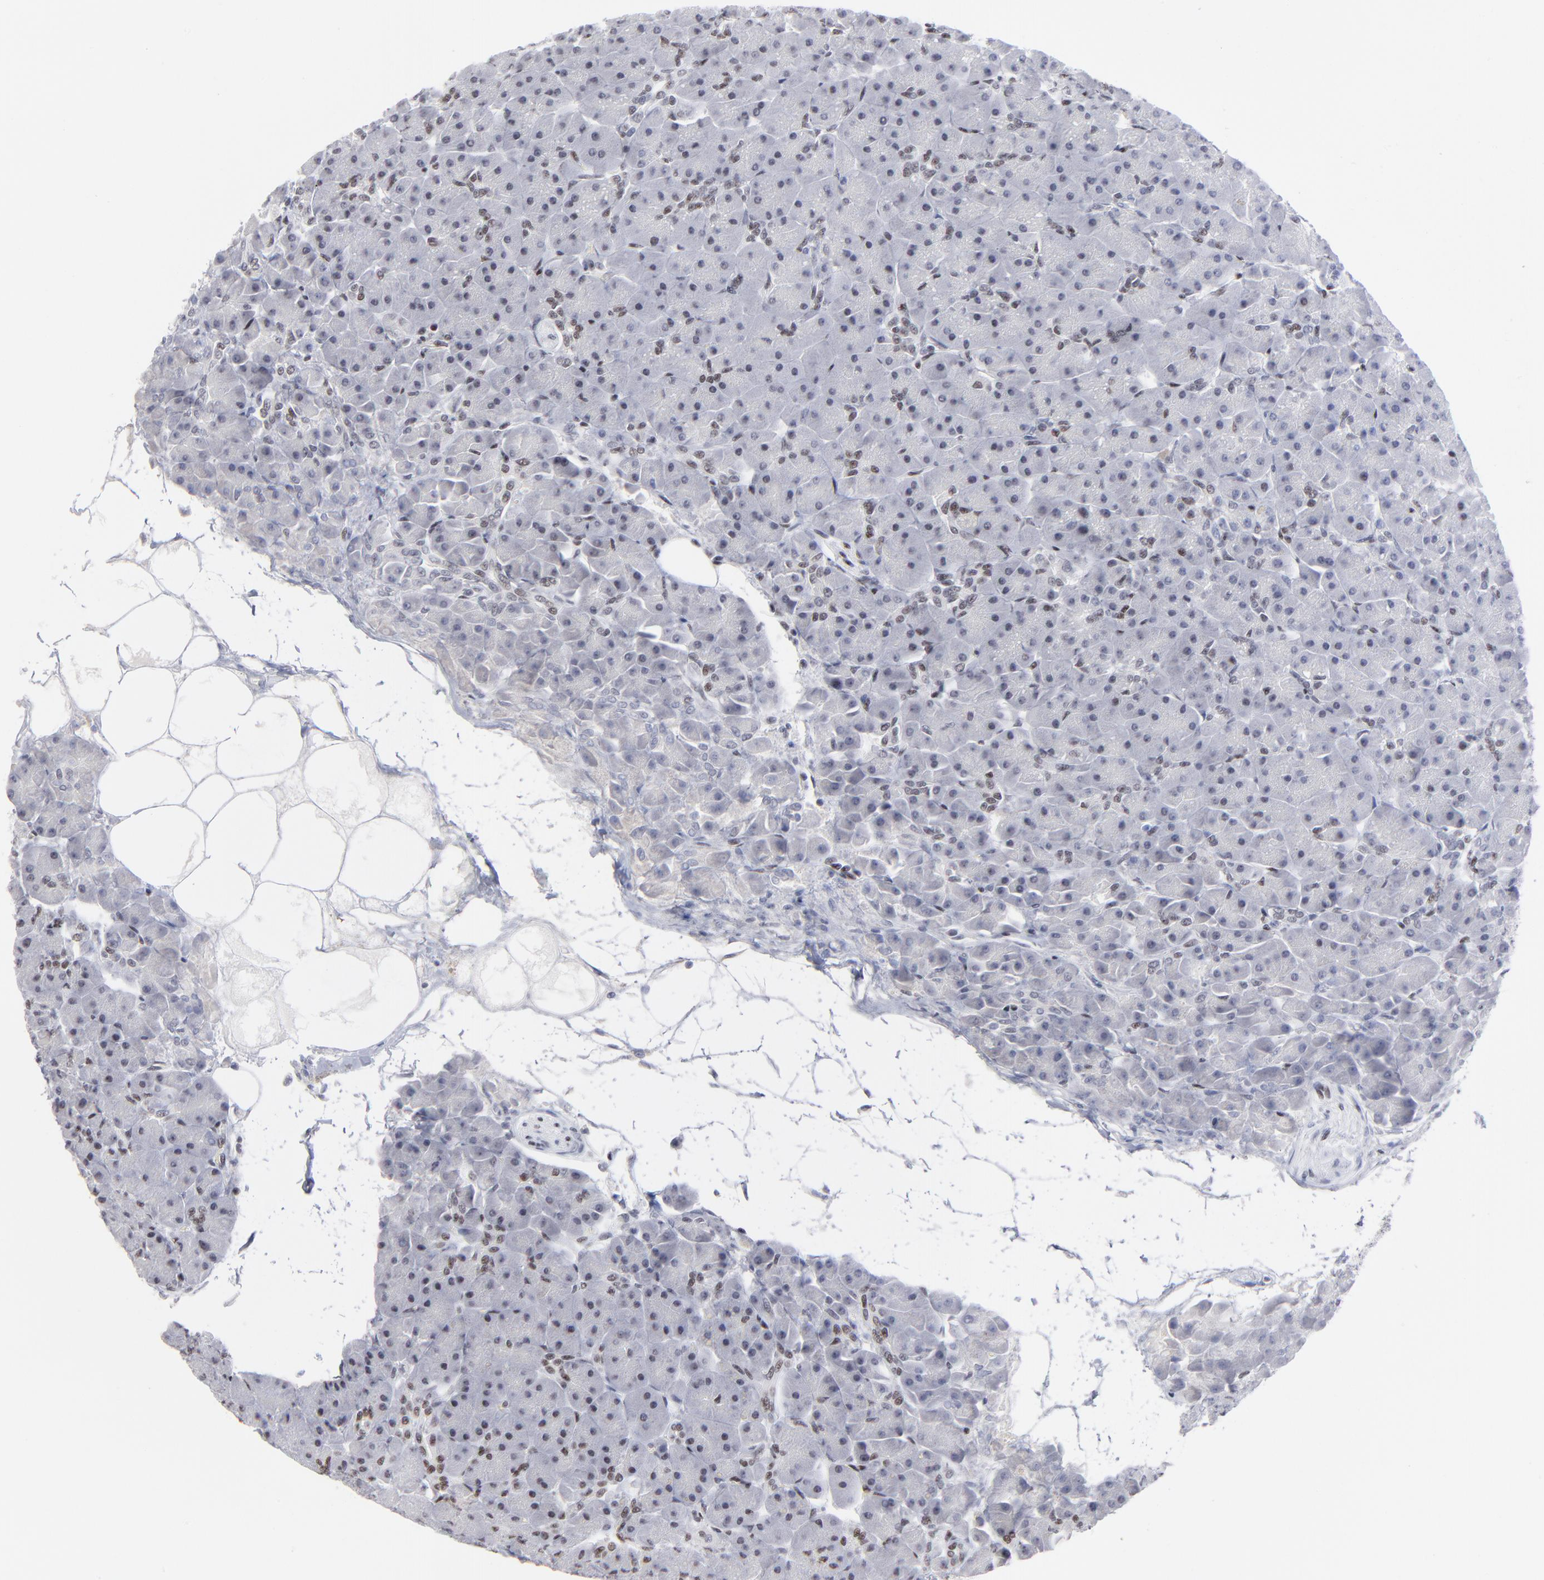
{"staining": {"intensity": "weak", "quantity": "25%-75%", "location": "nuclear"}, "tissue": "pancreas", "cell_type": "Exocrine glandular cells", "image_type": "normal", "snomed": [{"axis": "morphology", "description": "Normal tissue, NOS"}, {"axis": "topography", "description": "Pancreas"}], "caption": "Exocrine glandular cells display low levels of weak nuclear positivity in approximately 25%-75% of cells in unremarkable human pancreas.", "gene": "SP2", "patient": {"sex": "male", "age": 66}}